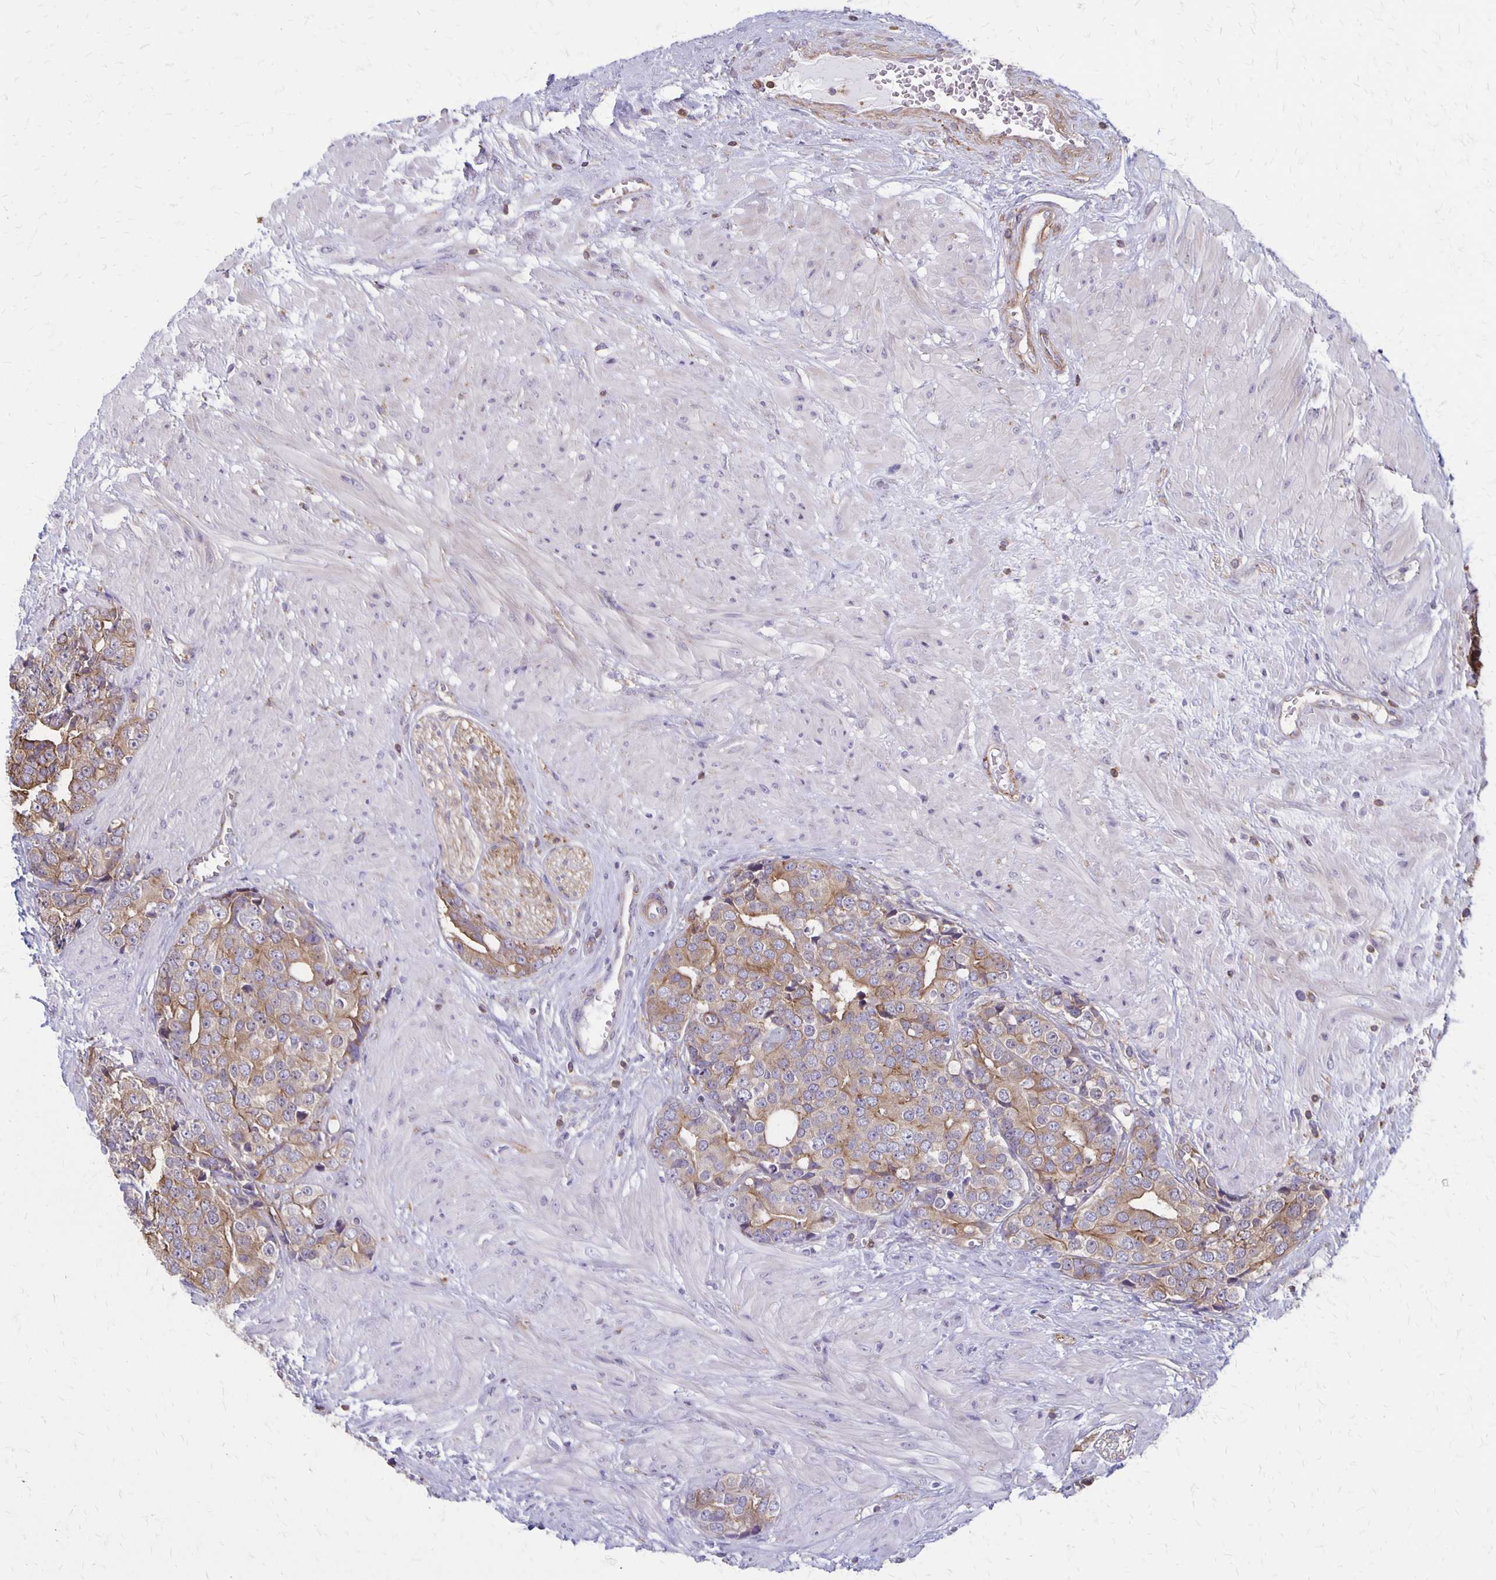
{"staining": {"intensity": "moderate", "quantity": "25%-75%", "location": "cytoplasmic/membranous"}, "tissue": "prostate cancer", "cell_type": "Tumor cells", "image_type": "cancer", "snomed": [{"axis": "morphology", "description": "Adenocarcinoma, High grade"}, {"axis": "topography", "description": "Prostate"}], "caption": "Approximately 25%-75% of tumor cells in human prostate cancer show moderate cytoplasmic/membranous protein positivity as visualized by brown immunohistochemical staining.", "gene": "SEPTIN5", "patient": {"sex": "male", "age": 71}}